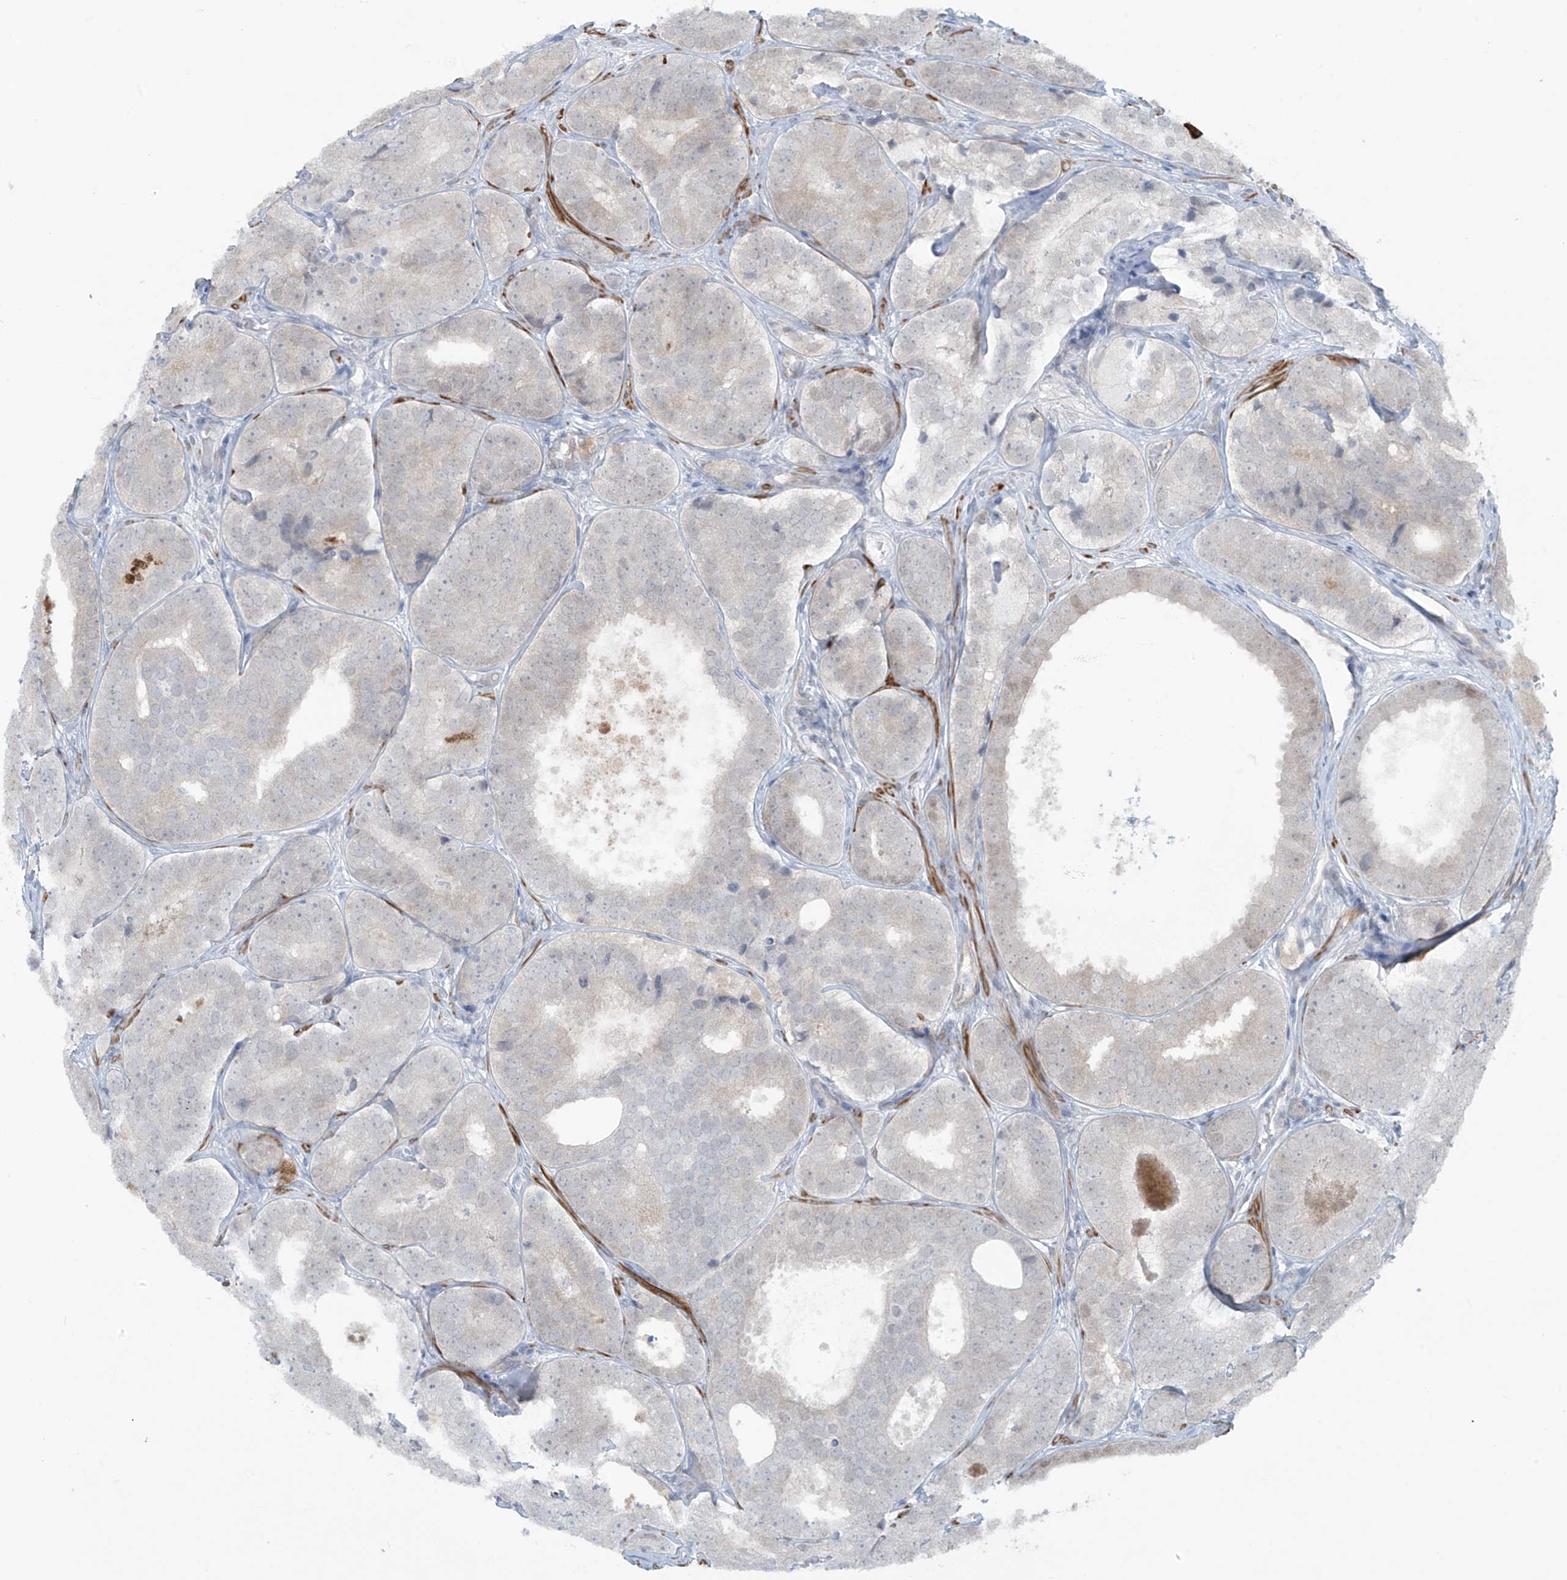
{"staining": {"intensity": "negative", "quantity": "none", "location": "none"}, "tissue": "prostate cancer", "cell_type": "Tumor cells", "image_type": "cancer", "snomed": [{"axis": "morphology", "description": "Adenocarcinoma, High grade"}, {"axis": "topography", "description": "Prostate"}], "caption": "Immunohistochemical staining of human adenocarcinoma (high-grade) (prostate) exhibits no significant expression in tumor cells. Brightfield microscopy of immunohistochemistry stained with DAB (brown) and hematoxylin (blue), captured at high magnification.", "gene": "RASGEF1A", "patient": {"sex": "male", "age": 56}}